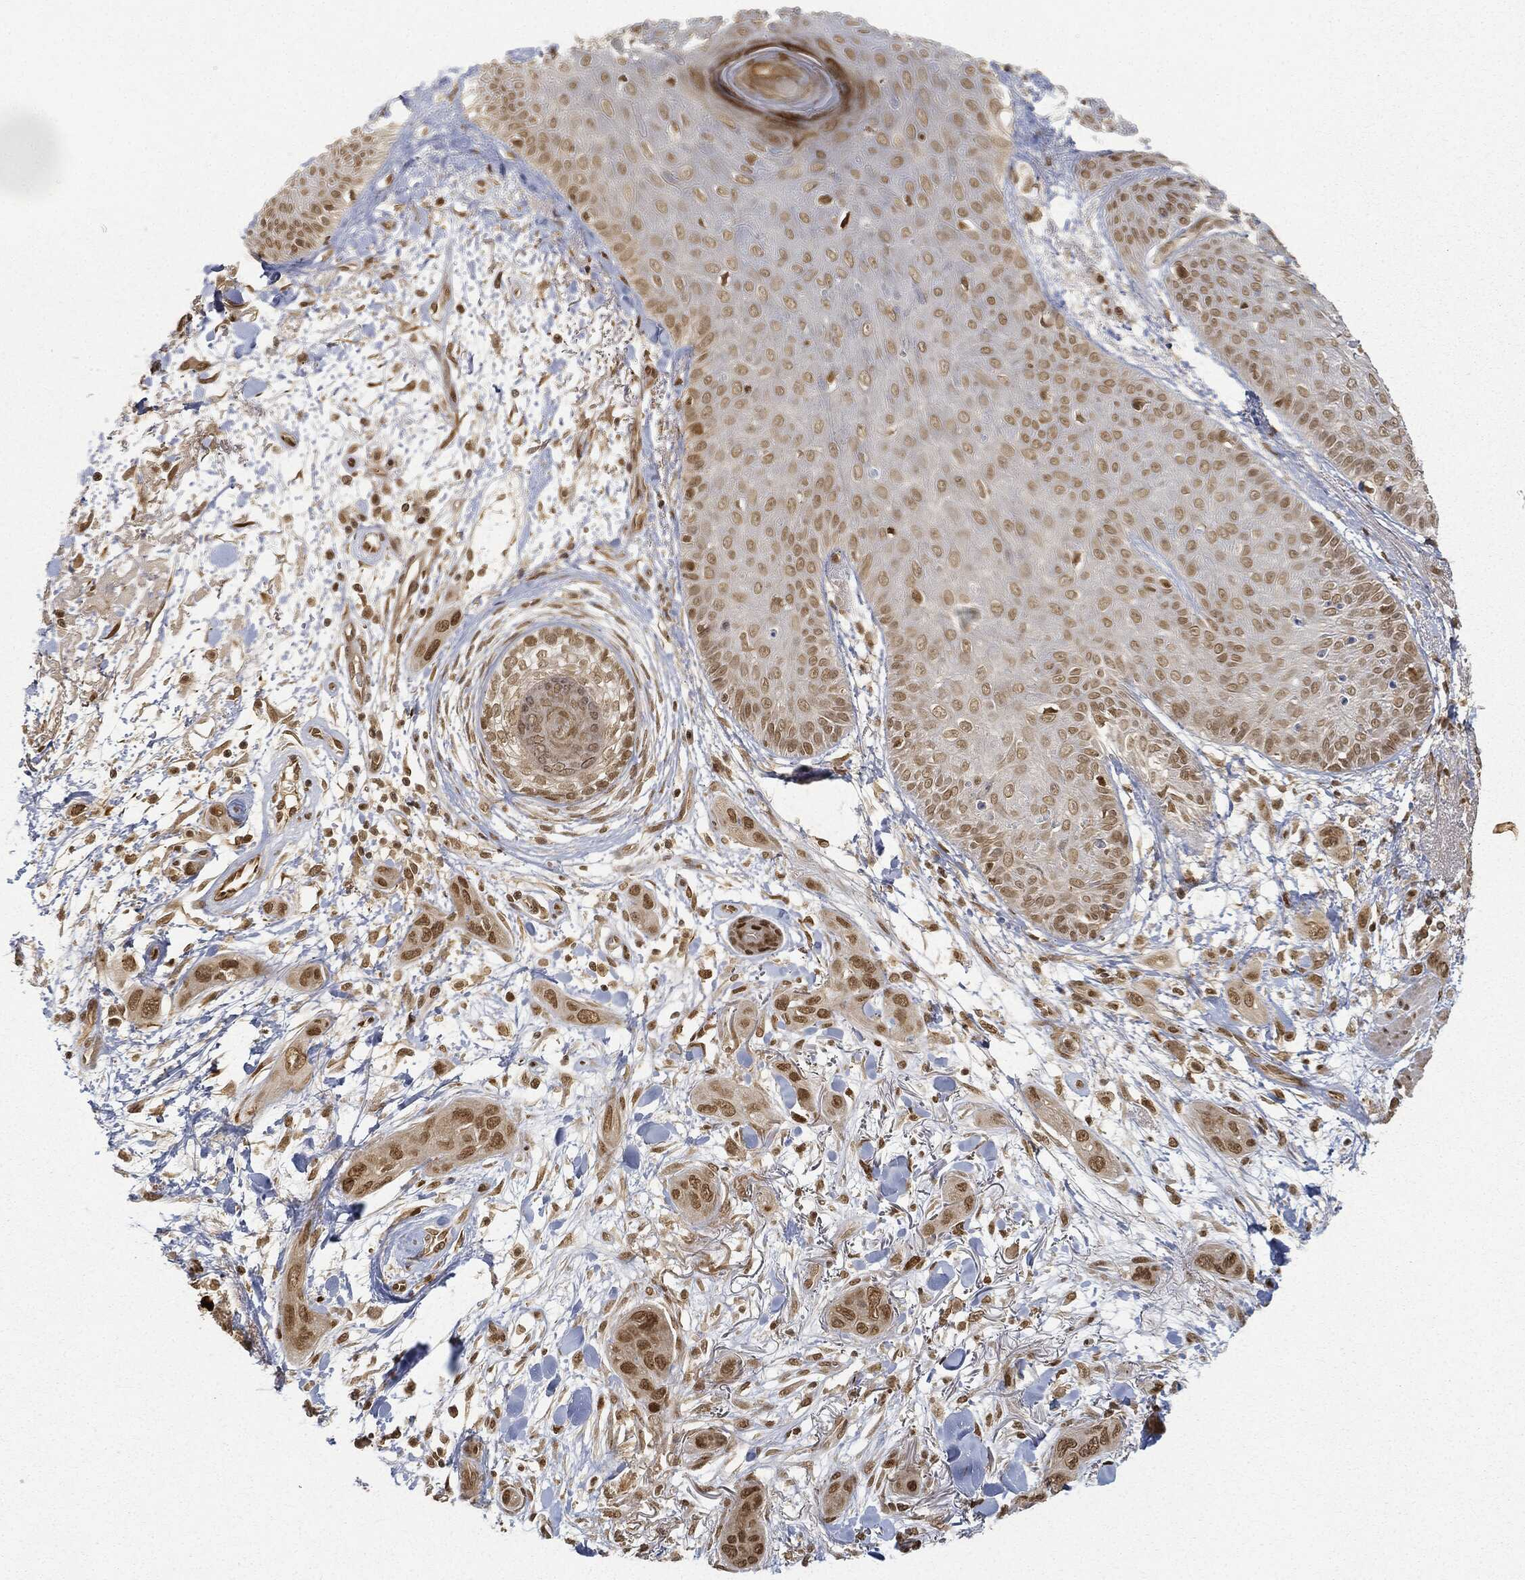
{"staining": {"intensity": "moderate", "quantity": ">75%", "location": "nuclear"}, "tissue": "skin cancer", "cell_type": "Tumor cells", "image_type": "cancer", "snomed": [{"axis": "morphology", "description": "Squamous cell carcinoma, NOS"}, {"axis": "topography", "description": "Skin"}], "caption": "Human skin squamous cell carcinoma stained for a protein (brown) exhibits moderate nuclear positive expression in approximately >75% of tumor cells.", "gene": "CIB1", "patient": {"sex": "male", "age": 78}}